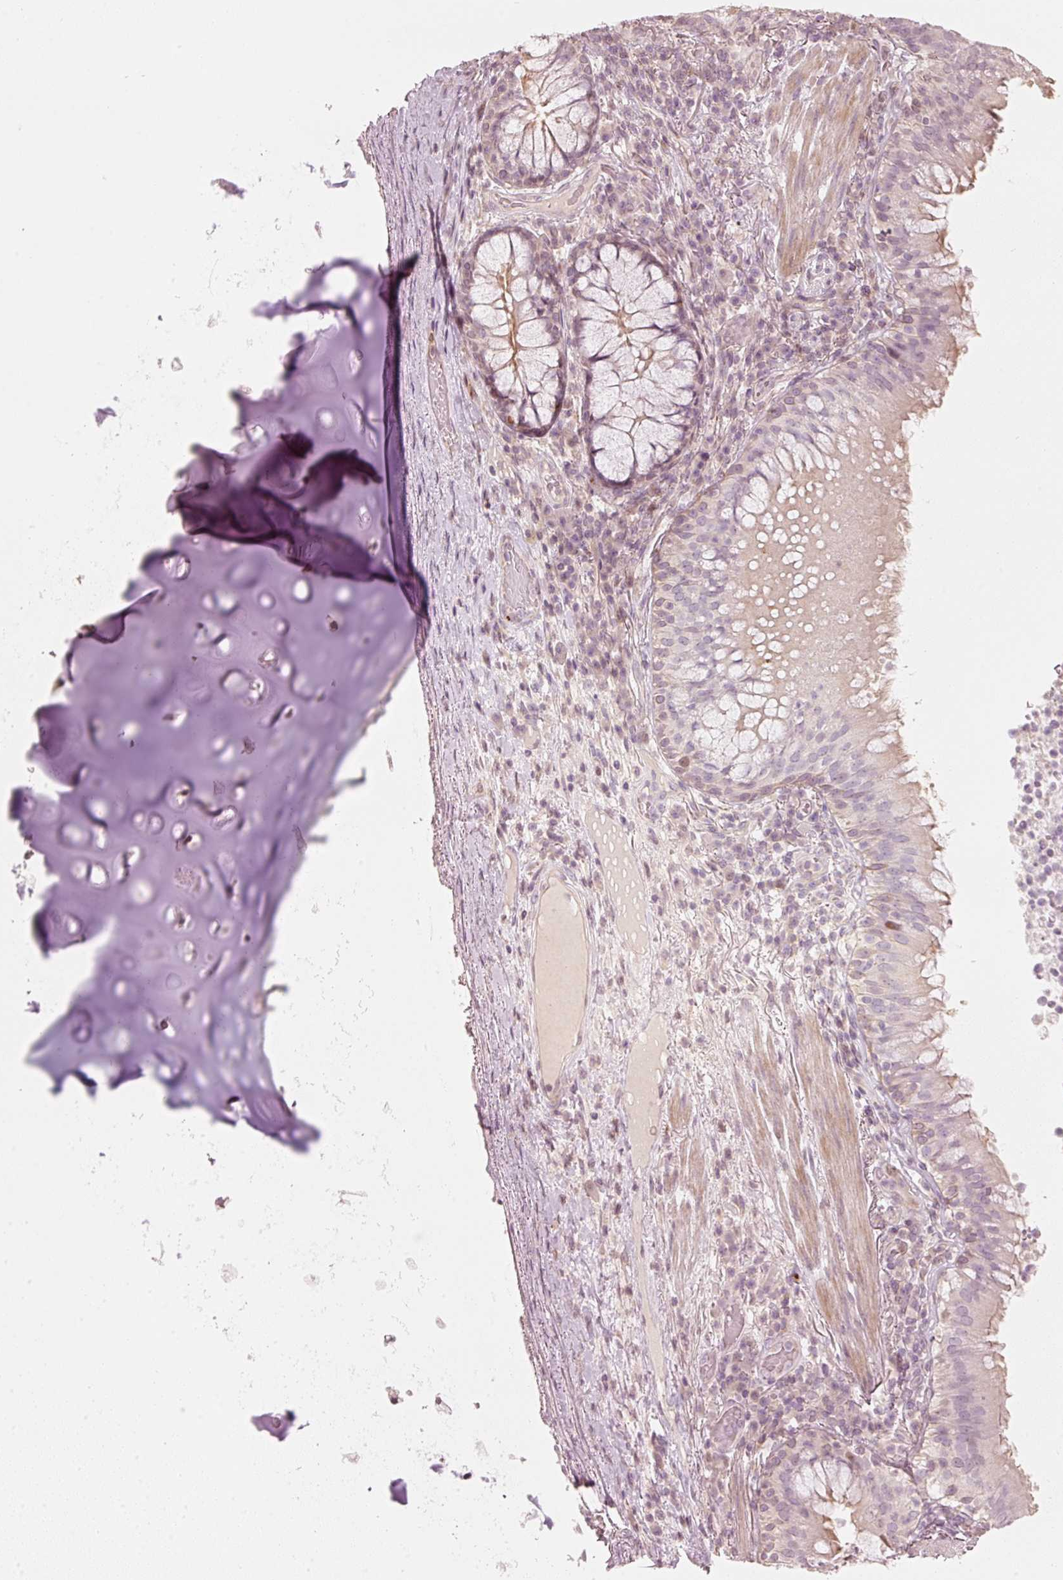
{"staining": {"intensity": "weak", "quantity": "25%-75%", "location": "cytoplasmic/membranous"}, "tissue": "bronchus", "cell_type": "Respiratory epithelial cells", "image_type": "normal", "snomed": [{"axis": "morphology", "description": "Normal tissue, NOS"}, {"axis": "topography", "description": "Cartilage tissue"}, {"axis": "topography", "description": "Bronchus"}], "caption": "A low amount of weak cytoplasmic/membranous staining is appreciated in about 25%-75% of respiratory epithelial cells in unremarkable bronchus. (DAB = brown stain, brightfield microscopy at high magnification).", "gene": "TREX2", "patient": {"sex": "male", "age": 56}}